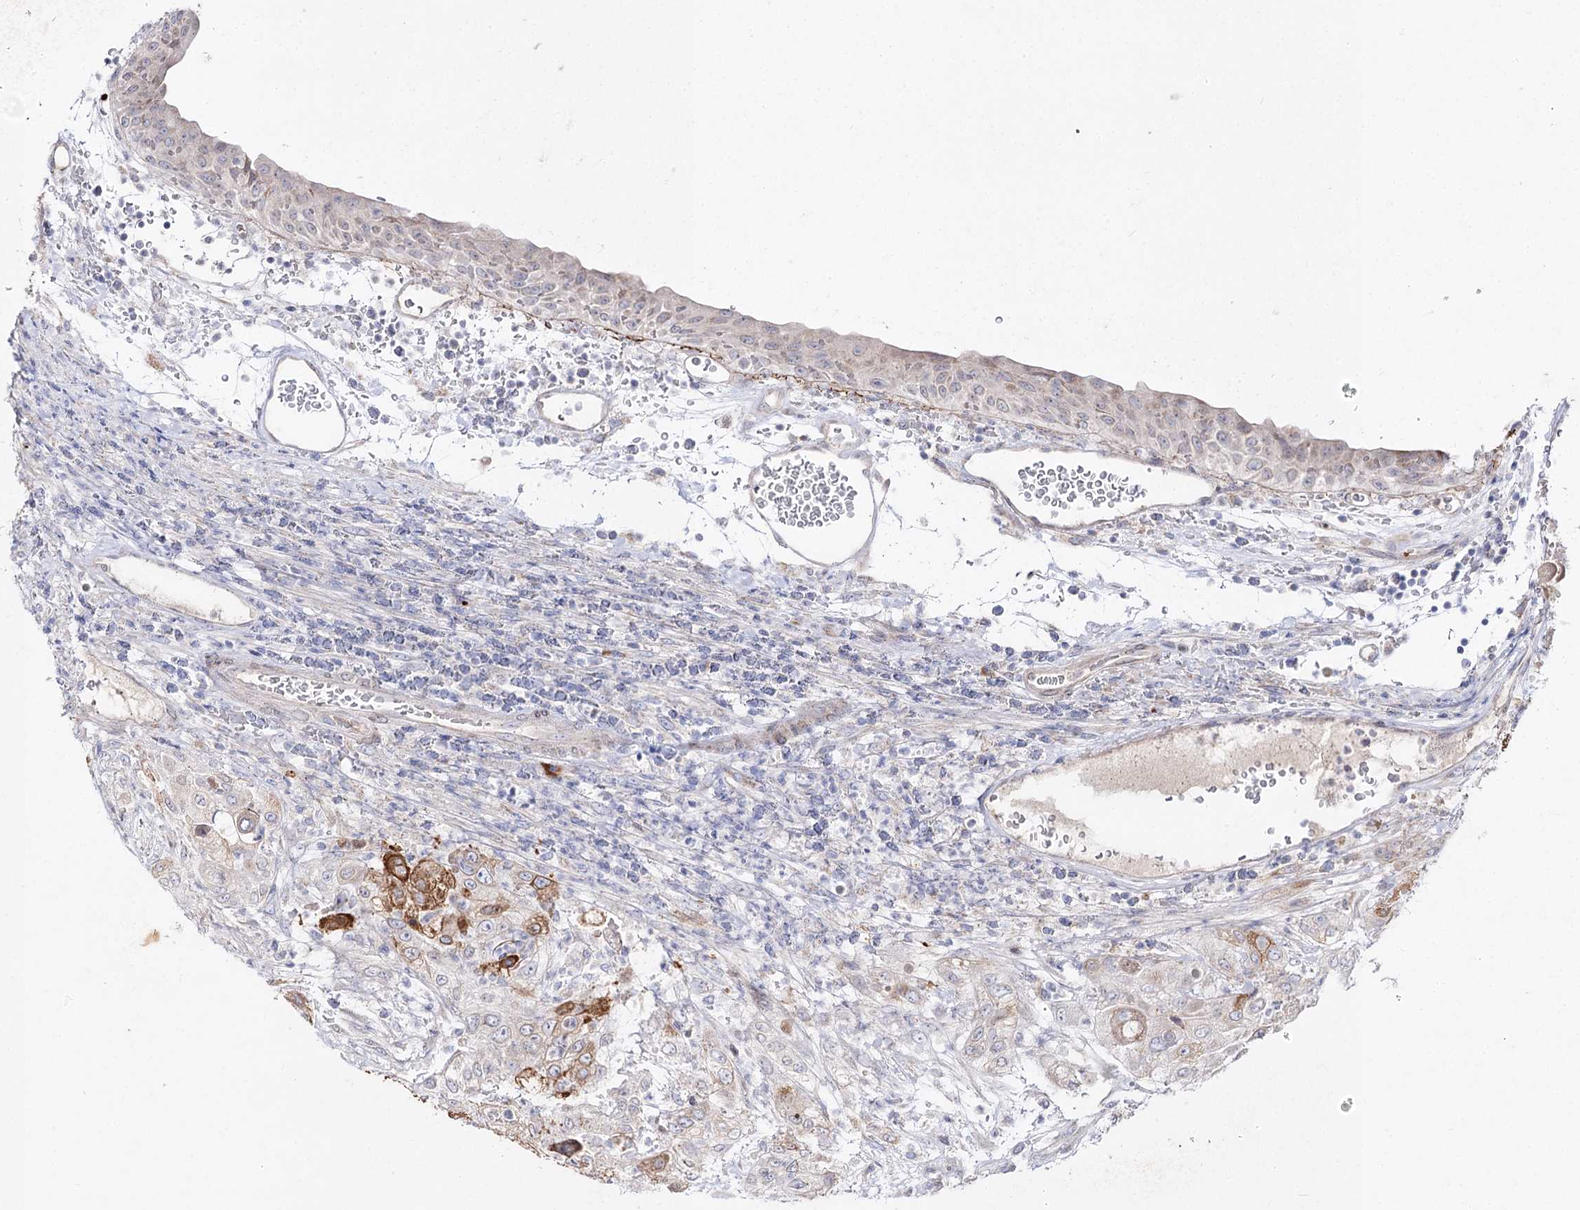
{"staining": {"intensity": "moderate", "quantity": "<25%", "location": "cytoplasmic/membranous"}, "tissue": "urothelial cancer", "cell_type": "Tumor cells", "image_type": "cancer", "snomed": [{"axis": "morphology", "description": "Urothelial carcinoma, High grade"}, {"axis": "topography", "description": "Urinary bladder"}], "caption": "Tumor cells exhibit low levels of moderate cytoplasmic/membranous staining in approximately <25% of cells in urothelial carcinoma (high-grade). (Brightfield microscopy of DAB IHC at high magnification).", "gene": "C11orf80", "patient": {"sex": "female", "age": 79}}